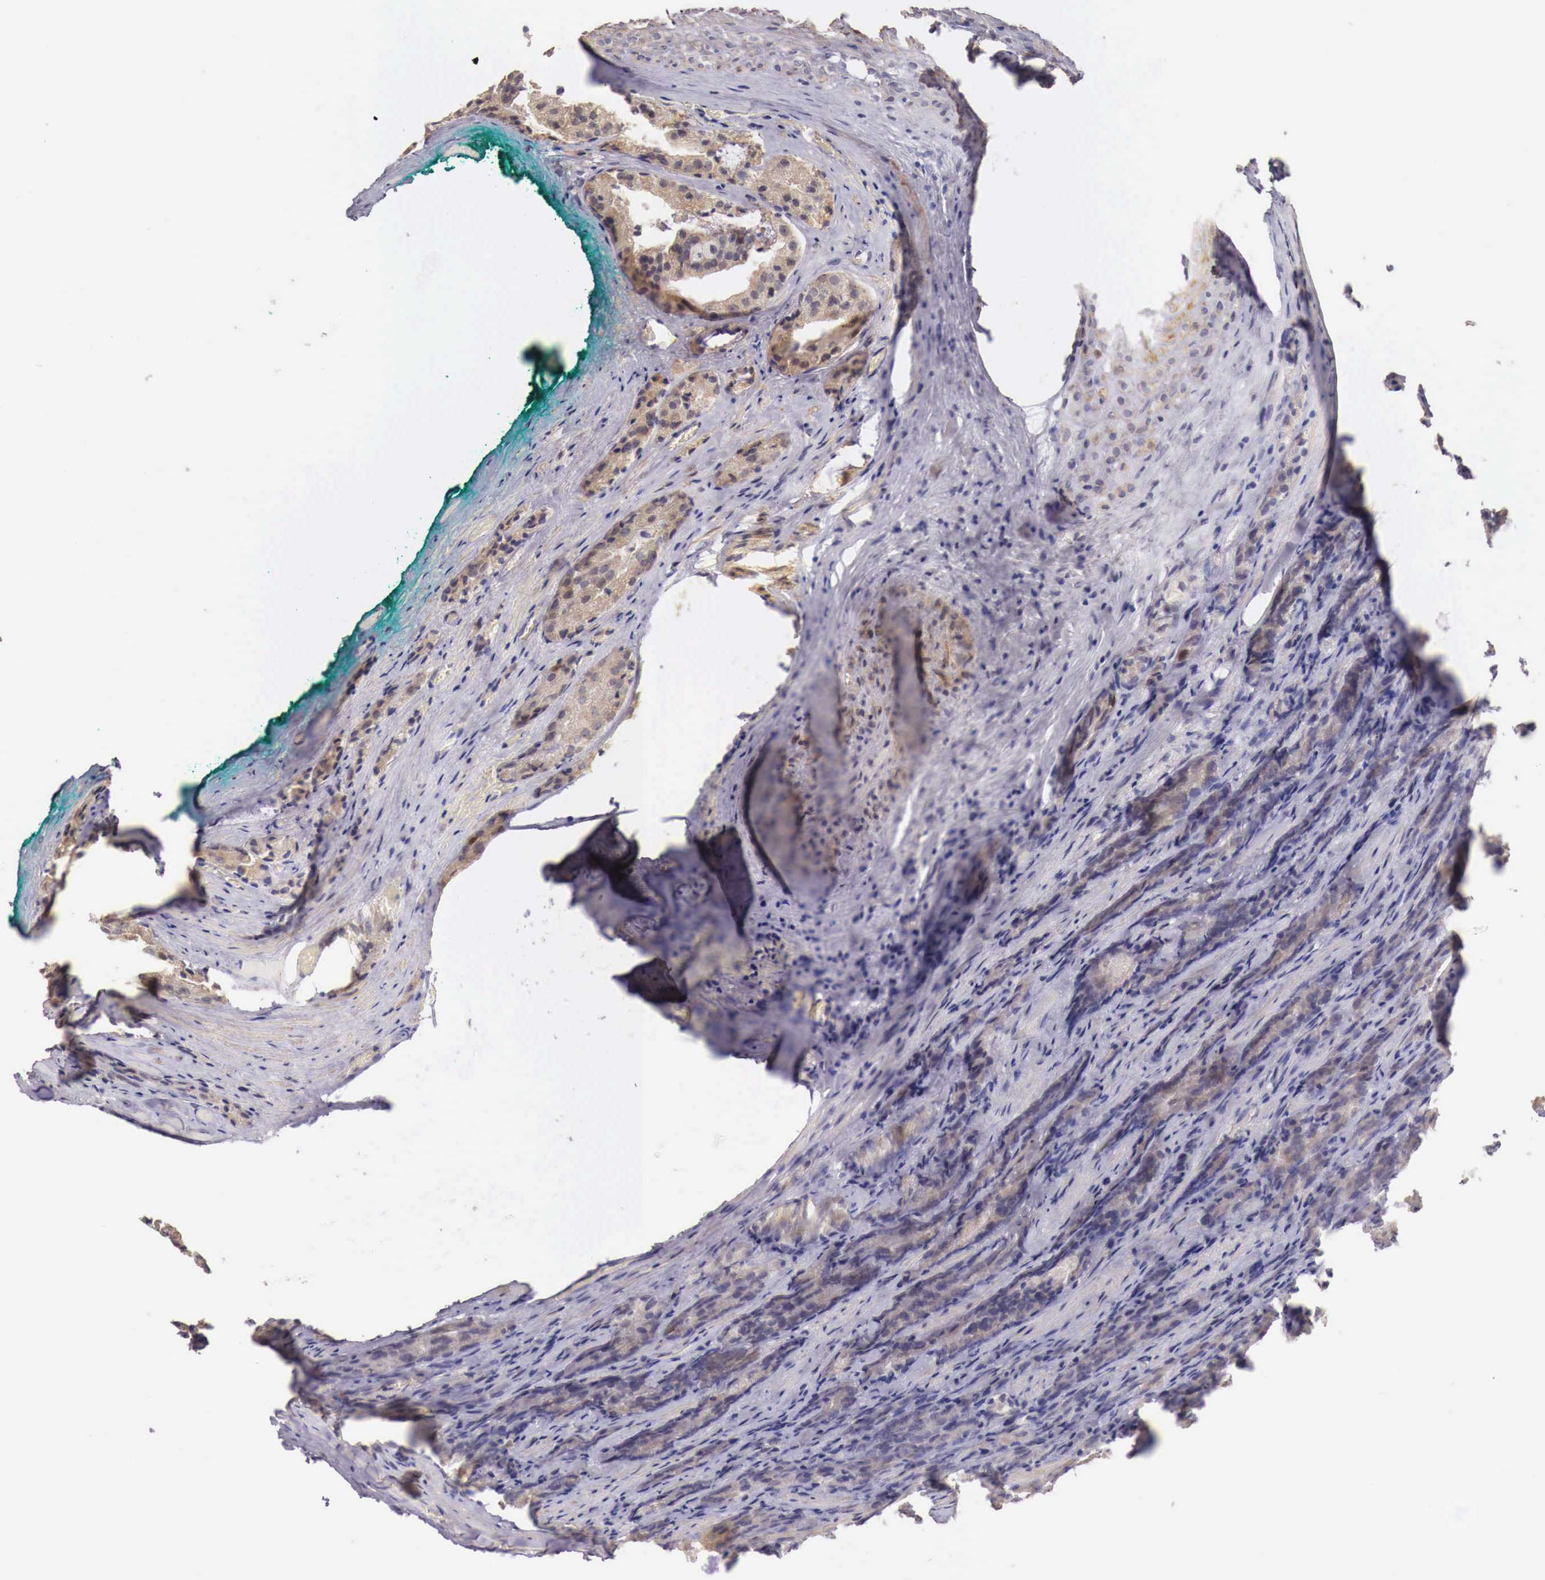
{"staining": {"intensity": "moderate", "quantity": "25%-75%", "location": "cytoplasmic/membranous"}, "tissue": "prostate cancer", "cell_type": "Tumor cells", "image_type": "cancer", "snomed": [{"axis": "morphology", "description": "Adenocarcinoma, Medium grade"}, {"axis": "topography", "description": "Prostate"}], "caption": "Prostate cancer stained with a brown dye reveals moderate cytoplasmic/membranous positive positivity in approximately 25%-75% of tumor cells.", "gene": "ENOX2", "patient": {"sex": "male", "age": 60}}